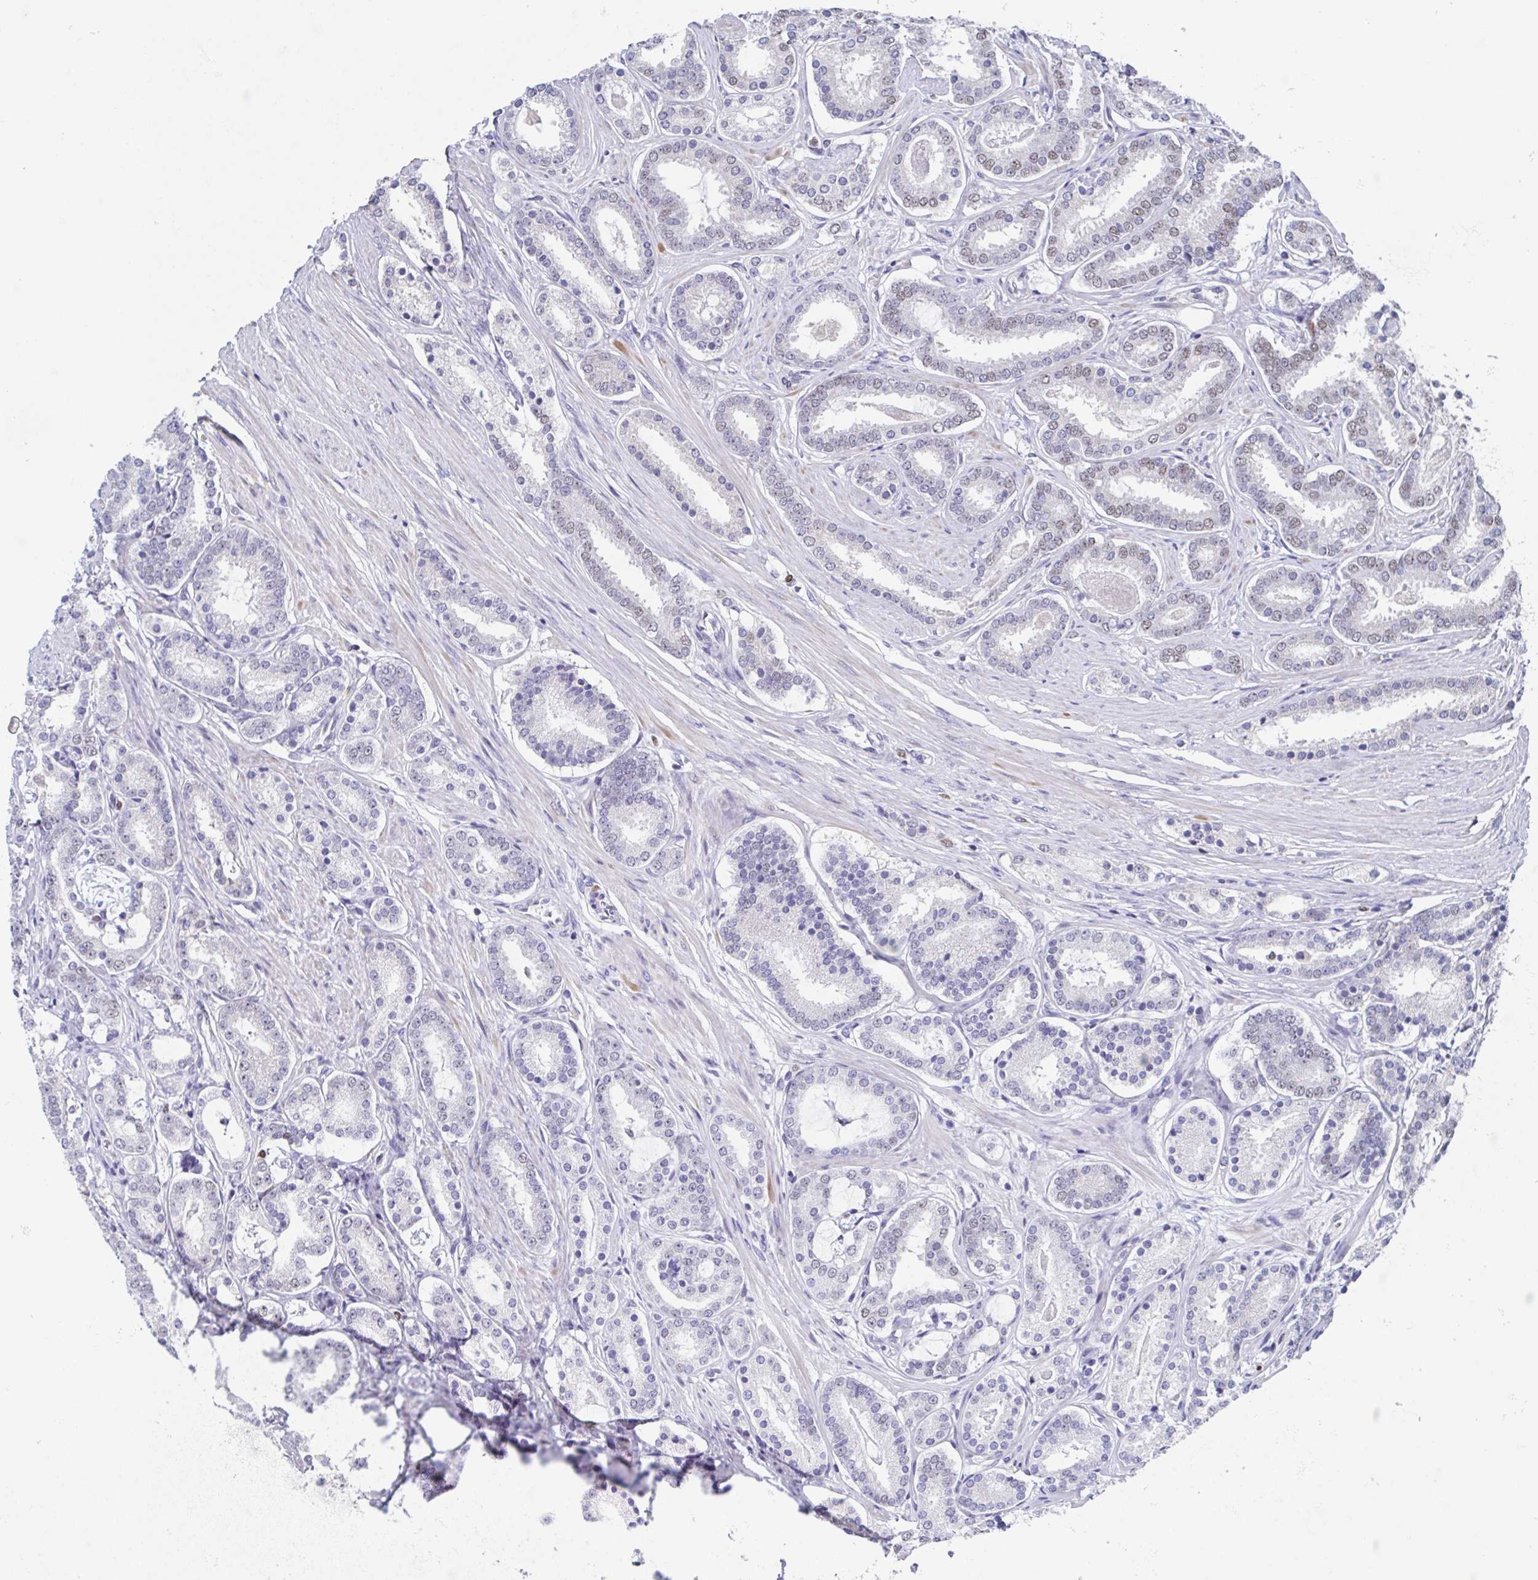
{"staining": {"intensity": "negative", "quantity": "none", "location": "none"}, "tissue": "prostate cancer", "cell_type": "Tumor cells", "image_type": "cancer", "snomed": [{"axis": "morphology", "description": "Adenocarcinoma, High grade"}, {"axis": "topography", "description": "Prostate"}], "caption": "Immunohistochemical staining of high-grade adenocarcinoma (prostate) exhibits no significant expression in tumor cells.", "gene": "PBOV1", "patient": {"sex": "male", "age": 63}}